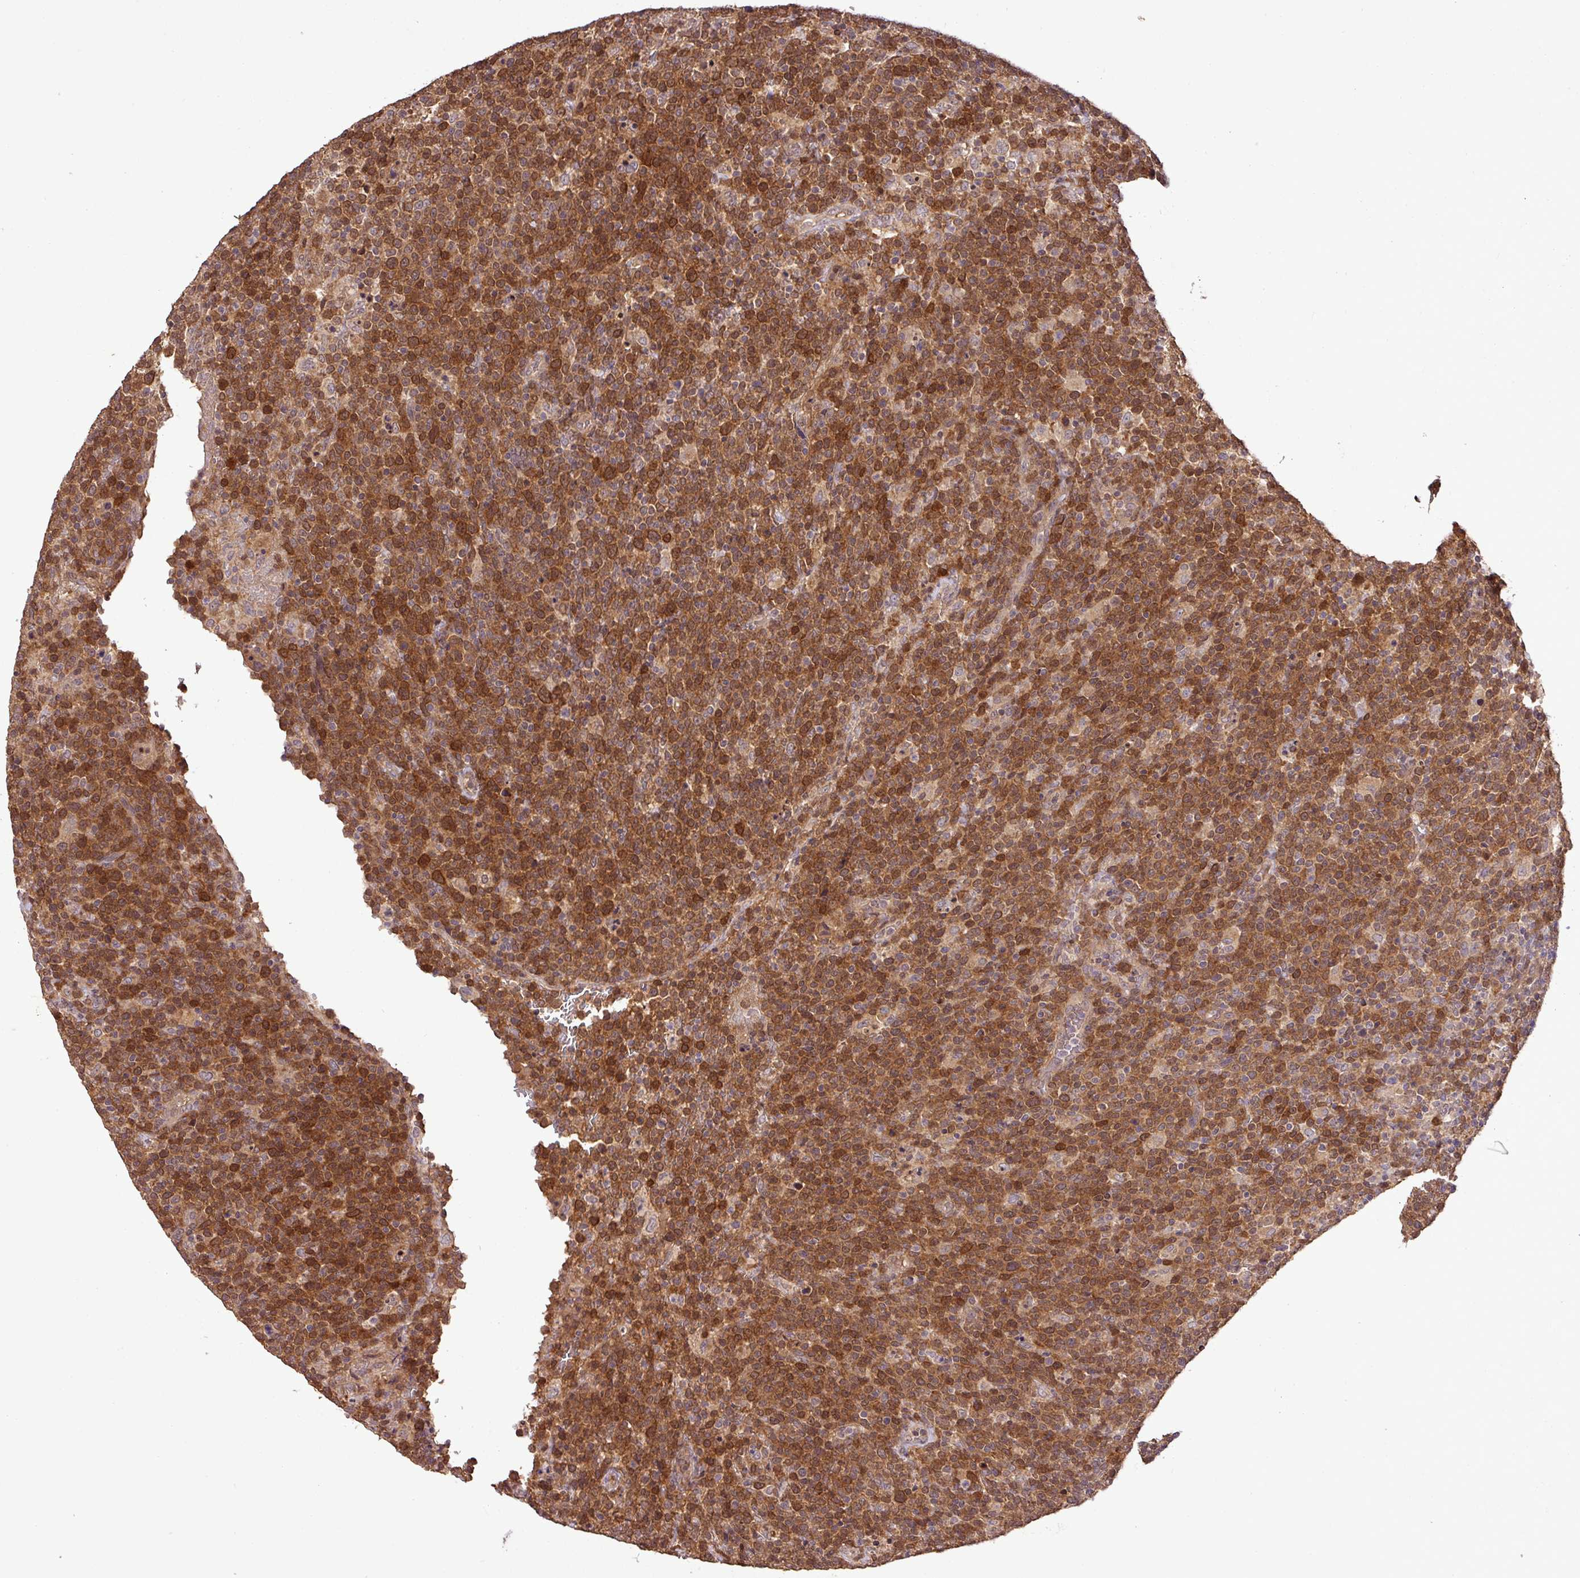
{"staining": {"intensity": "strong", "quantity": ">75%", "location": "cytoplasmic/membranous,nuclear"}, "tissue": "lymphoma", "cell_type": "Tumor cells", "image_type": "cancer", "snomed": [{"axis": "morphology", "description": "Malignant lymphoma, non-Hodgkin's type, High grade"}, {"axis": "topography", "description": "Lymph node"}], "caption": "Immunohistochemical staining of human high-grade malignant lymphoma, non-Hodgkin's type reveals high levels of strong cytoplasmic/membranous and nuclear protein positivity in approximately >75% of tumor cells.", "gene": "FAIM", "patient": {"sex": "male", "age": 61}}